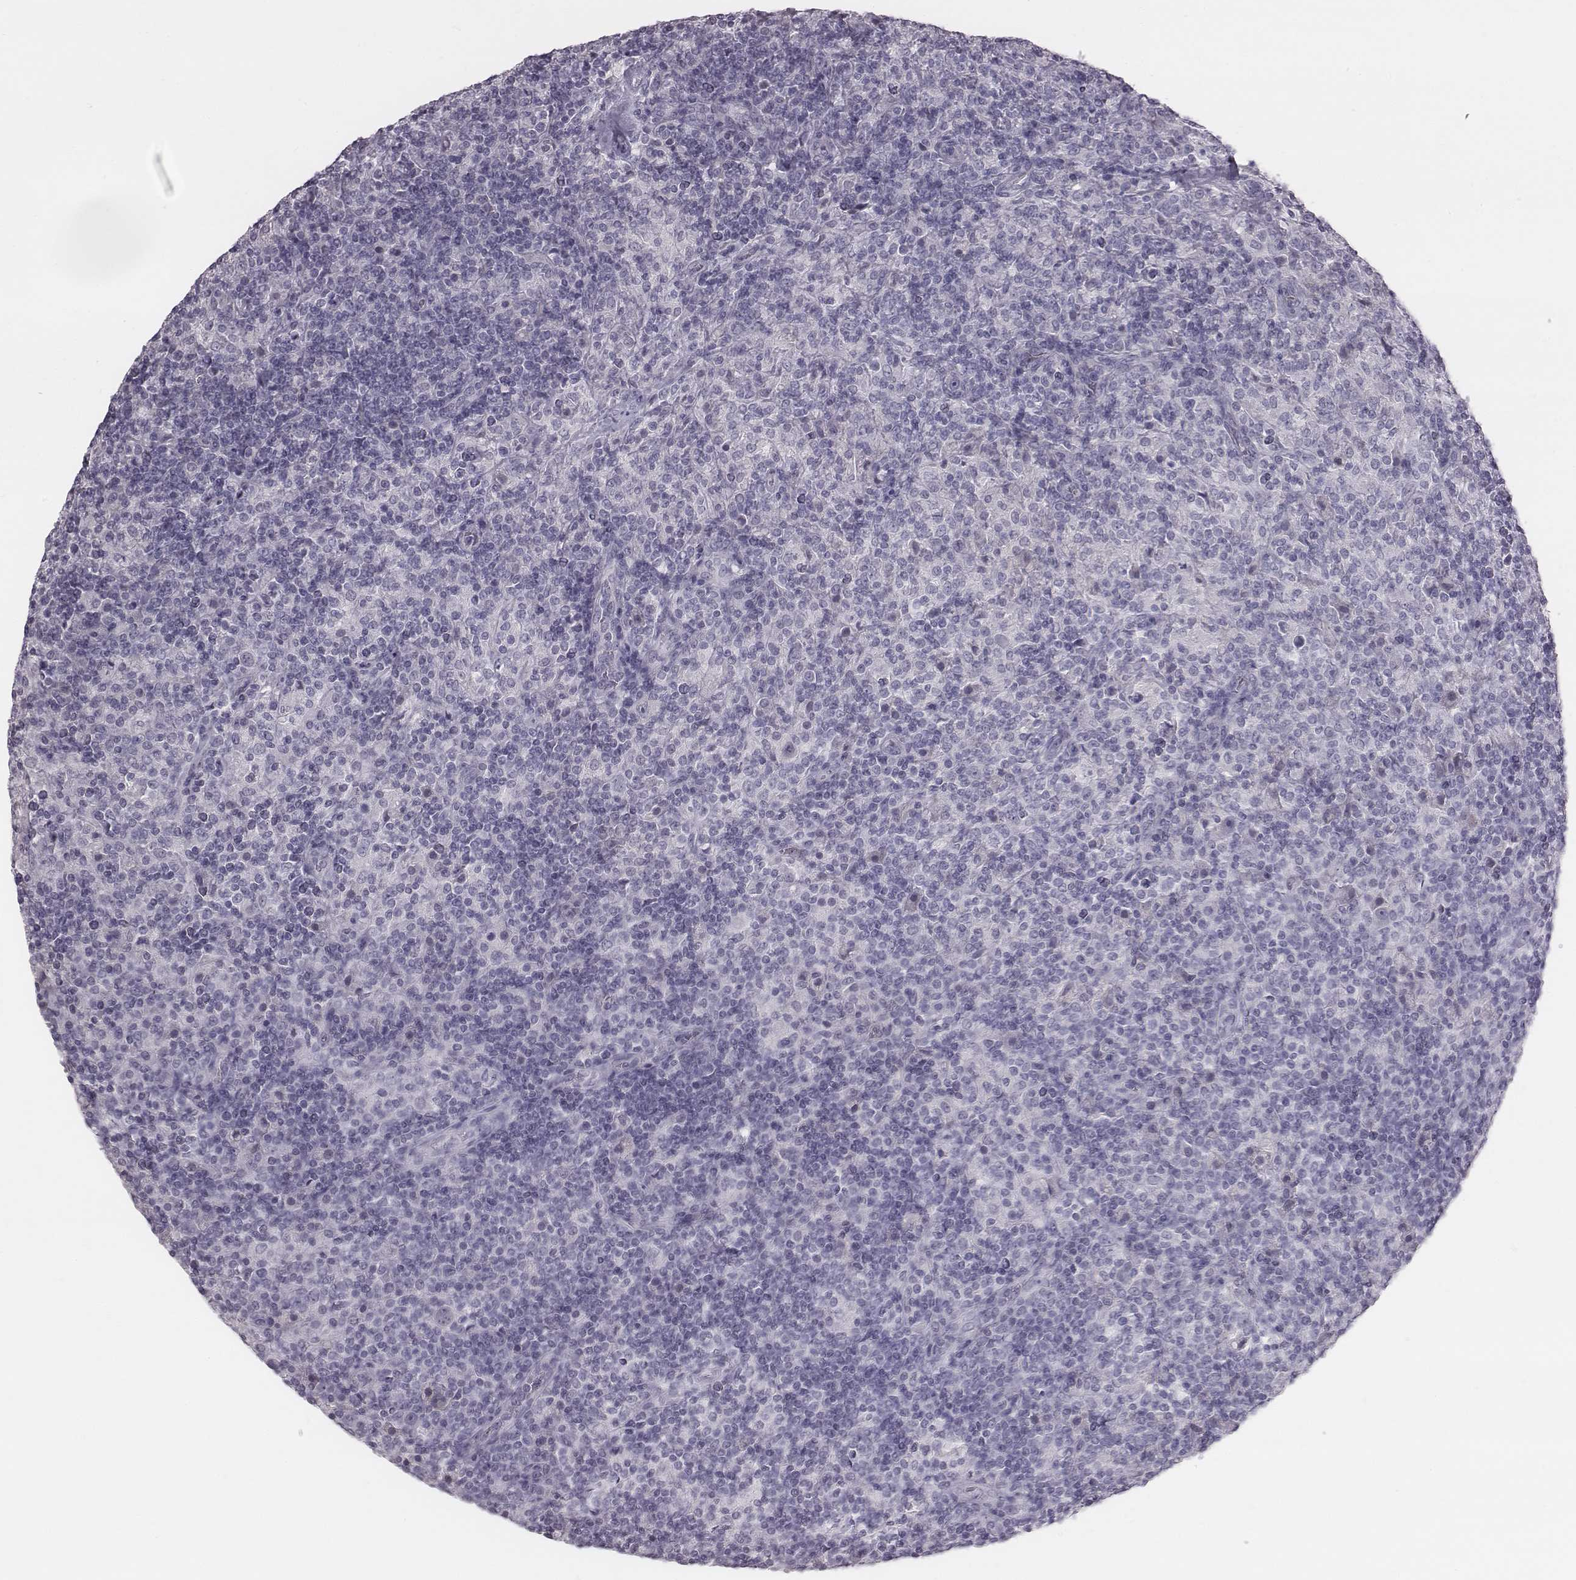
{"staining": {"intensity": "negative", "quantity": "none", "location": "none"}, "tissue": "lymphoma", "cell_type": "Tumor cells", "image_type": "cancer", "snomed": [{"axis": "morphology", "description": "Hodgkin's disease, NOS"}, {"axis": "topography", "description": "Lymph node"}], "caption": "Tumor cells are negative for brown protein staining in lymphoma.", "gene": "C6orf58", "patient": {"sex": "male", "age": 70}}